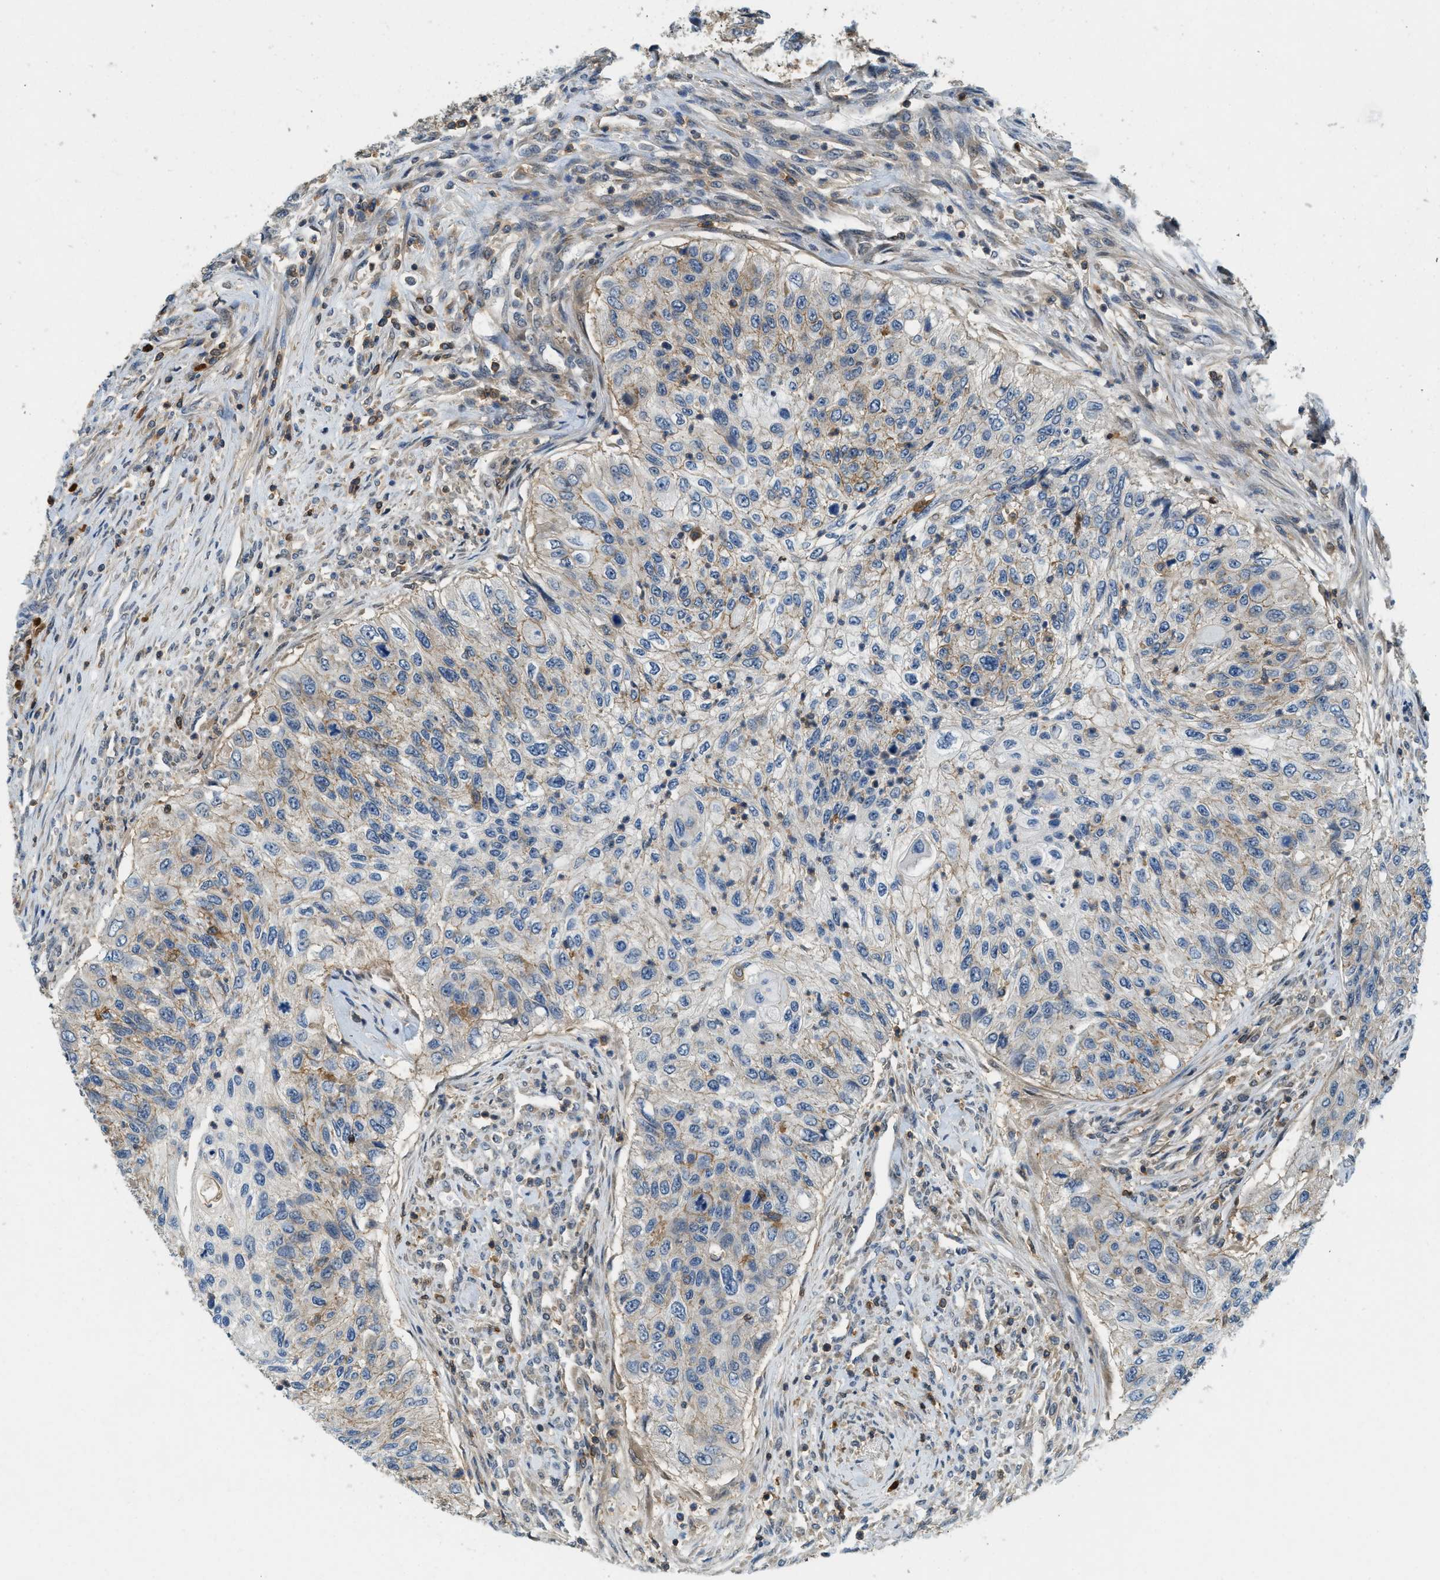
{"staining": {"intensity": "weak", "quantity": "25%-75%", "location": "cytoplasmic/membranous"}, "tissue": "urothelial cancer", "cell_type": "Tumor cells", "image_type": "cancer", "snomed": [{"axis": "morphology", "description": "Urothelial carcinoma, High grade"}, {"axis": "topography", "description": "Urinary bladder"}], "caption": "Immunohistochemistry (IHC) photomicrograph of human high-grade urothelial carcinoma stained for a protein (brown), which shows low levels of weak cytoplasmic/membranous staining in about 25%-75% of tumor cells.", "gene": "GMPPB", "patient": {"sex": "female", "age": 60}}